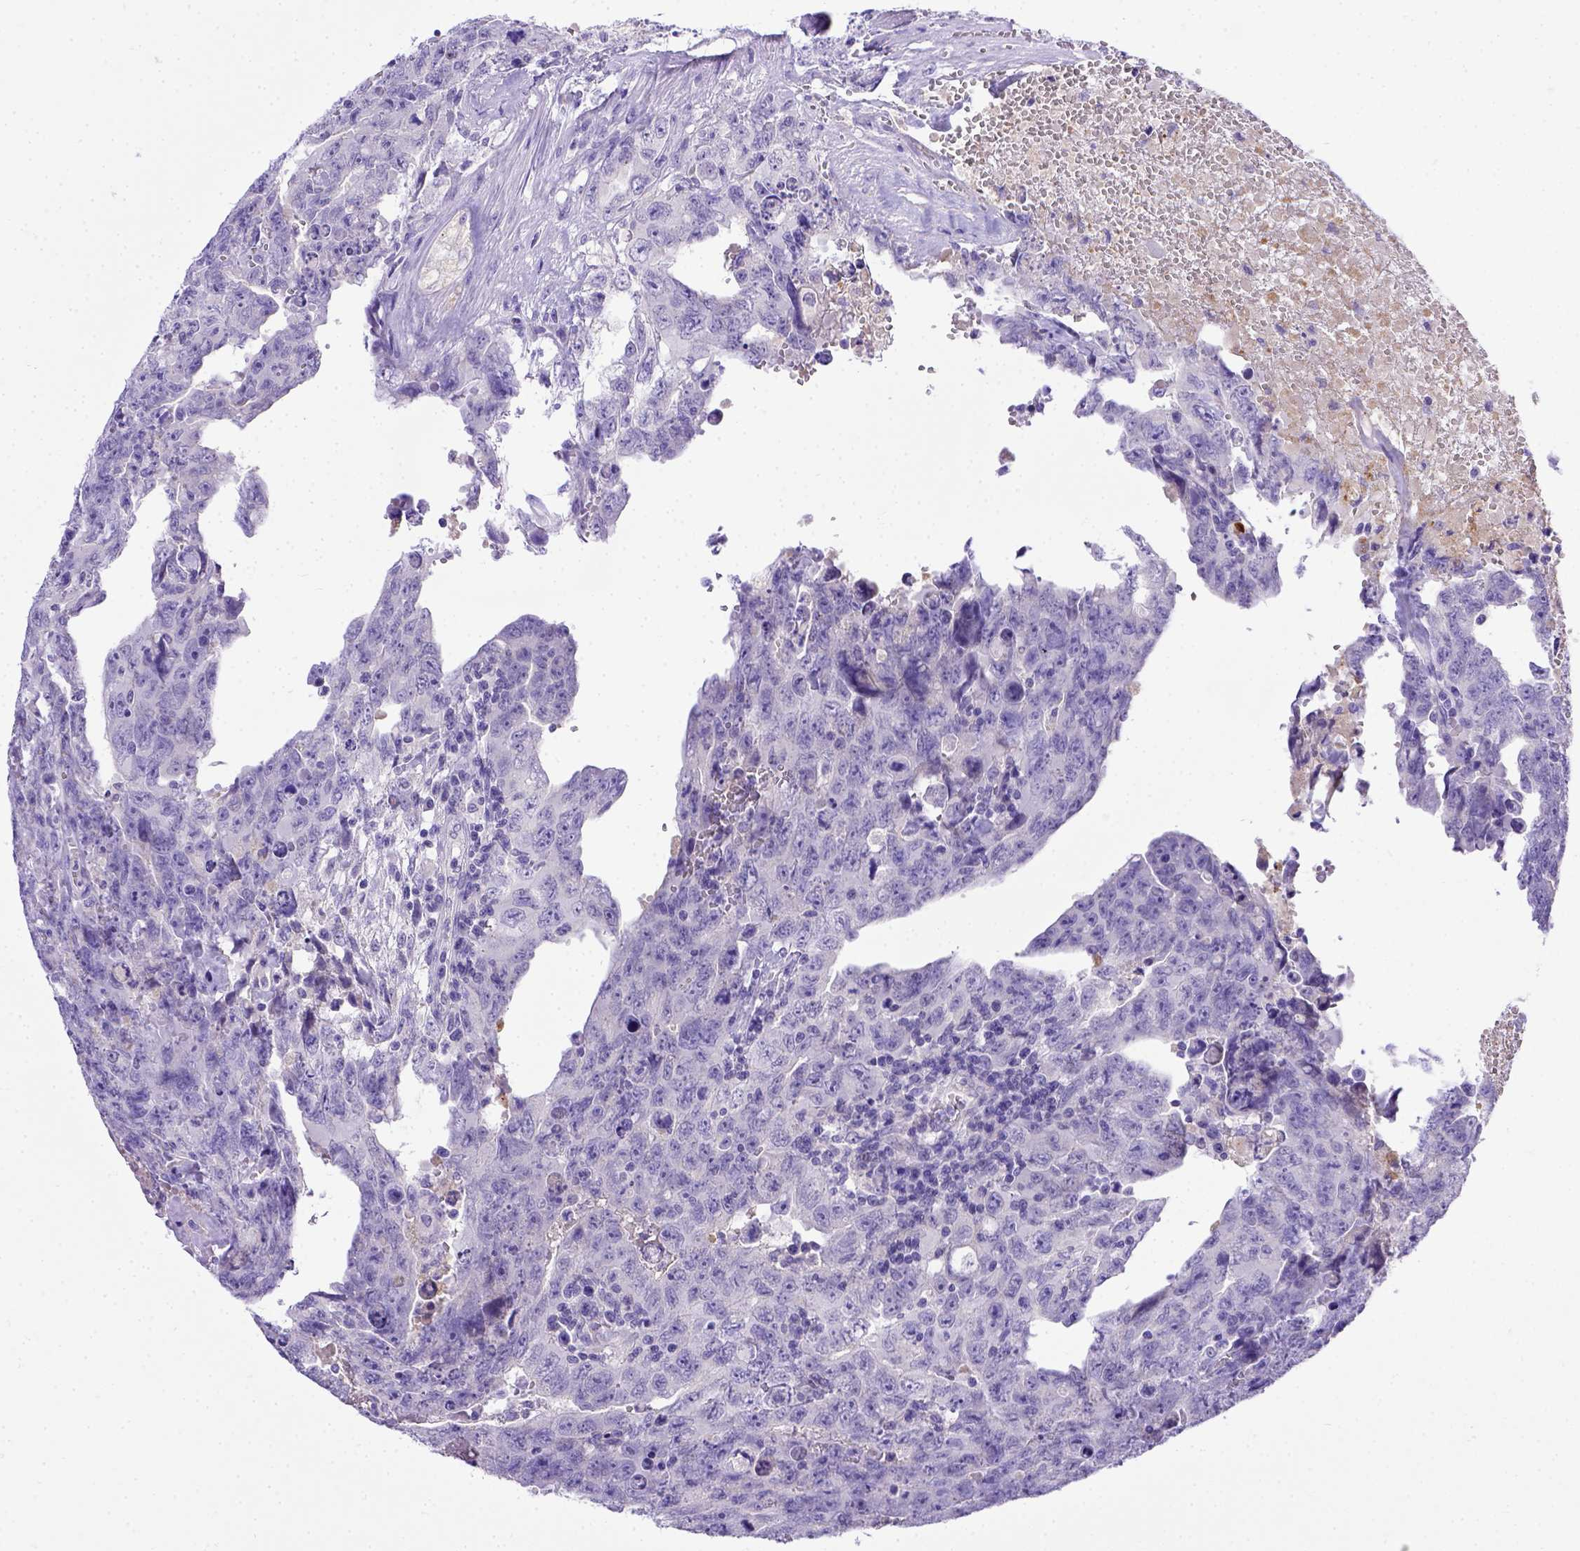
{"staining": {"intensity": "negative", "quantity": "none", "location": "none"}, "tissue": "testis cancer", "cell_type": "Tumor cells", "image_type": "cancer", "snomed": [{"axis": "morphology", "description": "Carcinoma, Embryonal, NOS"}, {"axis": "topography", "description": "Testis"}], "caption": "Immunohistochemistry (IHC) photomicrograph of neoplastic tissue: testis embryonal carcinoma stained with DAB (3,3'-diaminobenzidine) reveals no significant protein expression in tumor cells. (IHC, brightfield microscopy, high magnification).", "gene": "BTN1A1", "patient": {"sex": "male", "age": 24}}